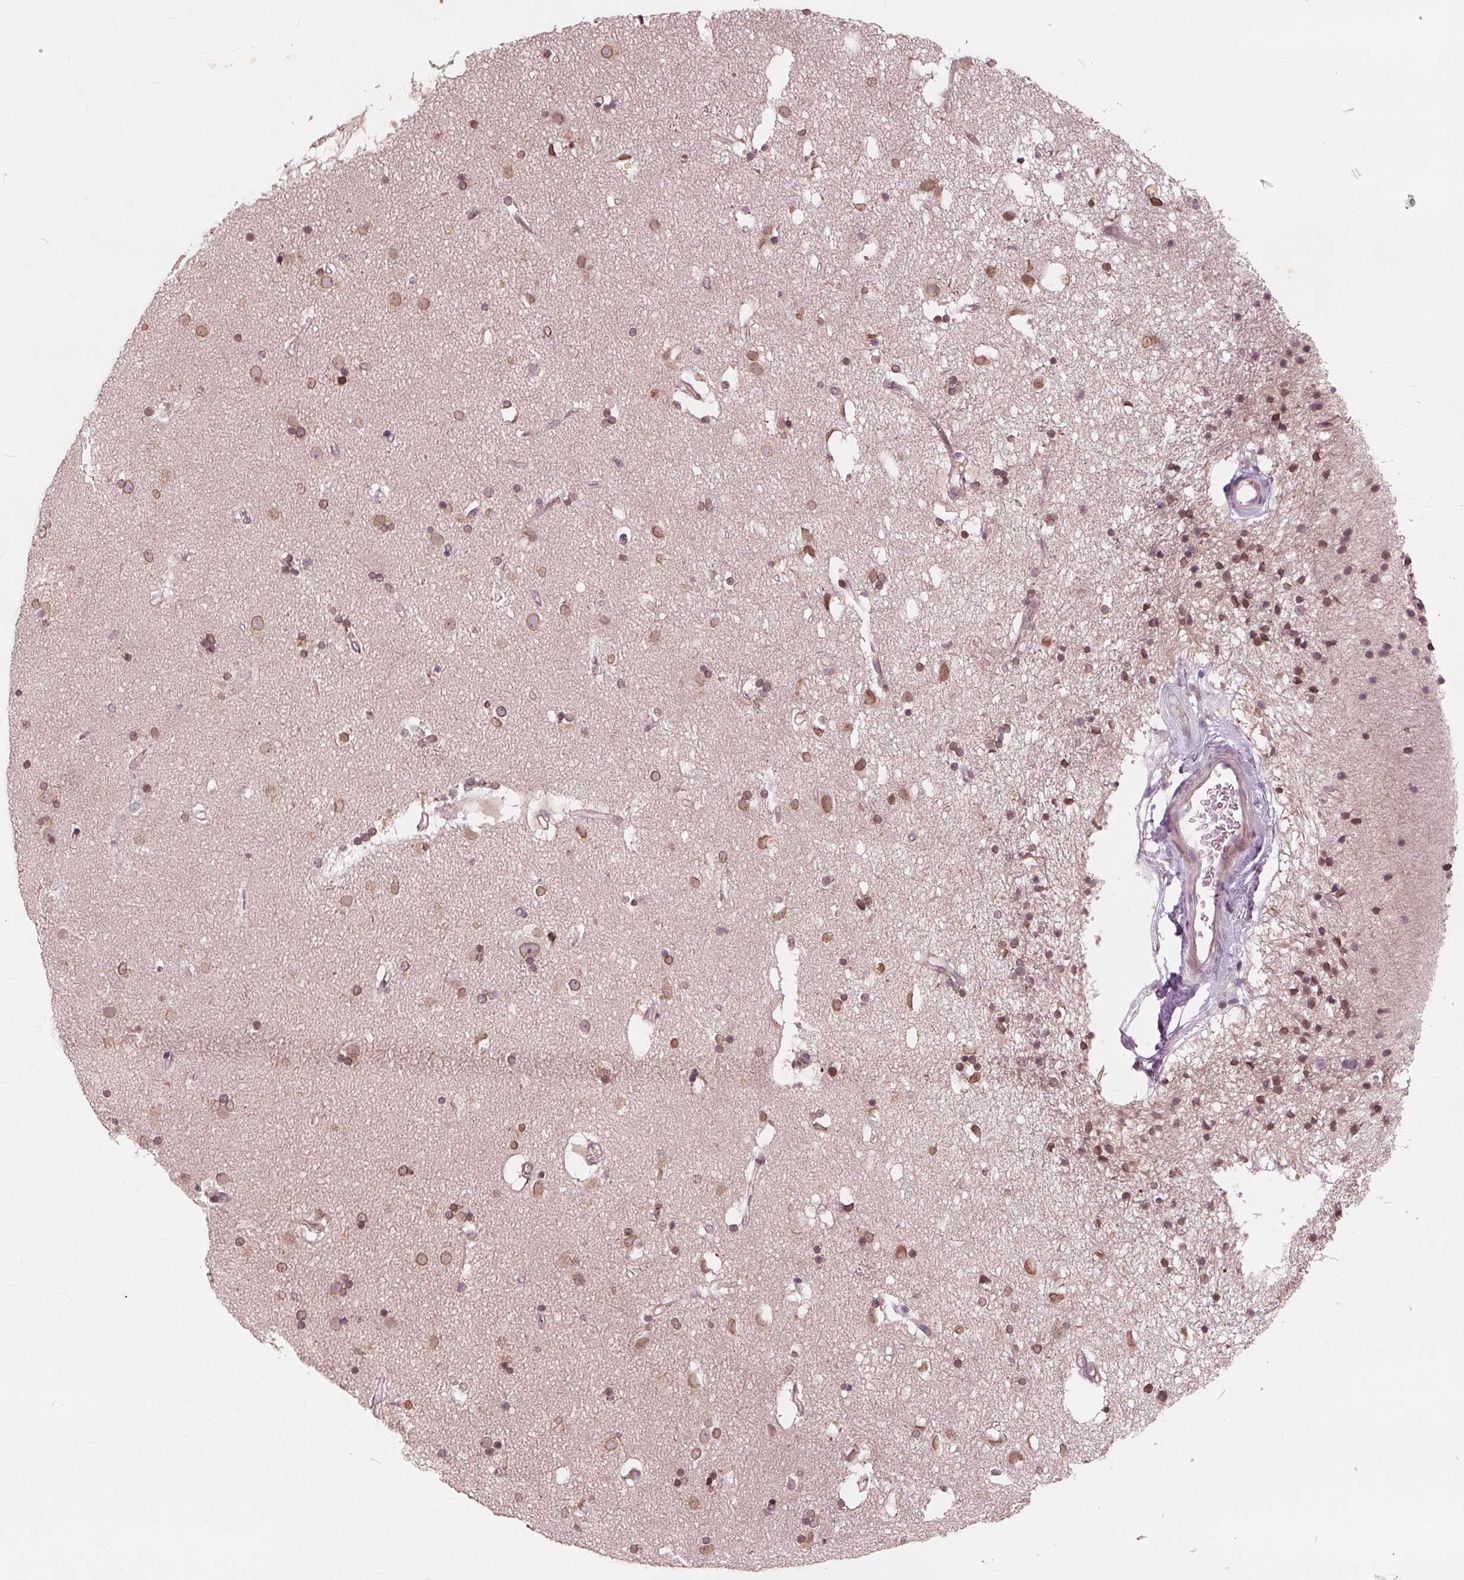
{"staining": {"intensity": "moderate", "quantity": ">75%", "location": "cytoplasmic/membranous,nuclear"}, "tissue": "caudate", "cell_type": "Glial cells", "image_type": "normal", "snomed": [{"axis": "morphology", "description": "Normal tissue, NOS"}, {"axis": "topography", "description": "Lateral ventricle wall"}], "caption": "Caudate stained for a protein exhibits moderate cytoplasmic/membranous,nuclear positivity in glial cells. The protein of interest is stained brown, and the nuclei are stained in blue (DAB (3,3'-diaminobenzidine) IHC with brightfield microscopy, high magnification).", "gene": "NUP210", "patient": {"sex": "female", "age": 71}}